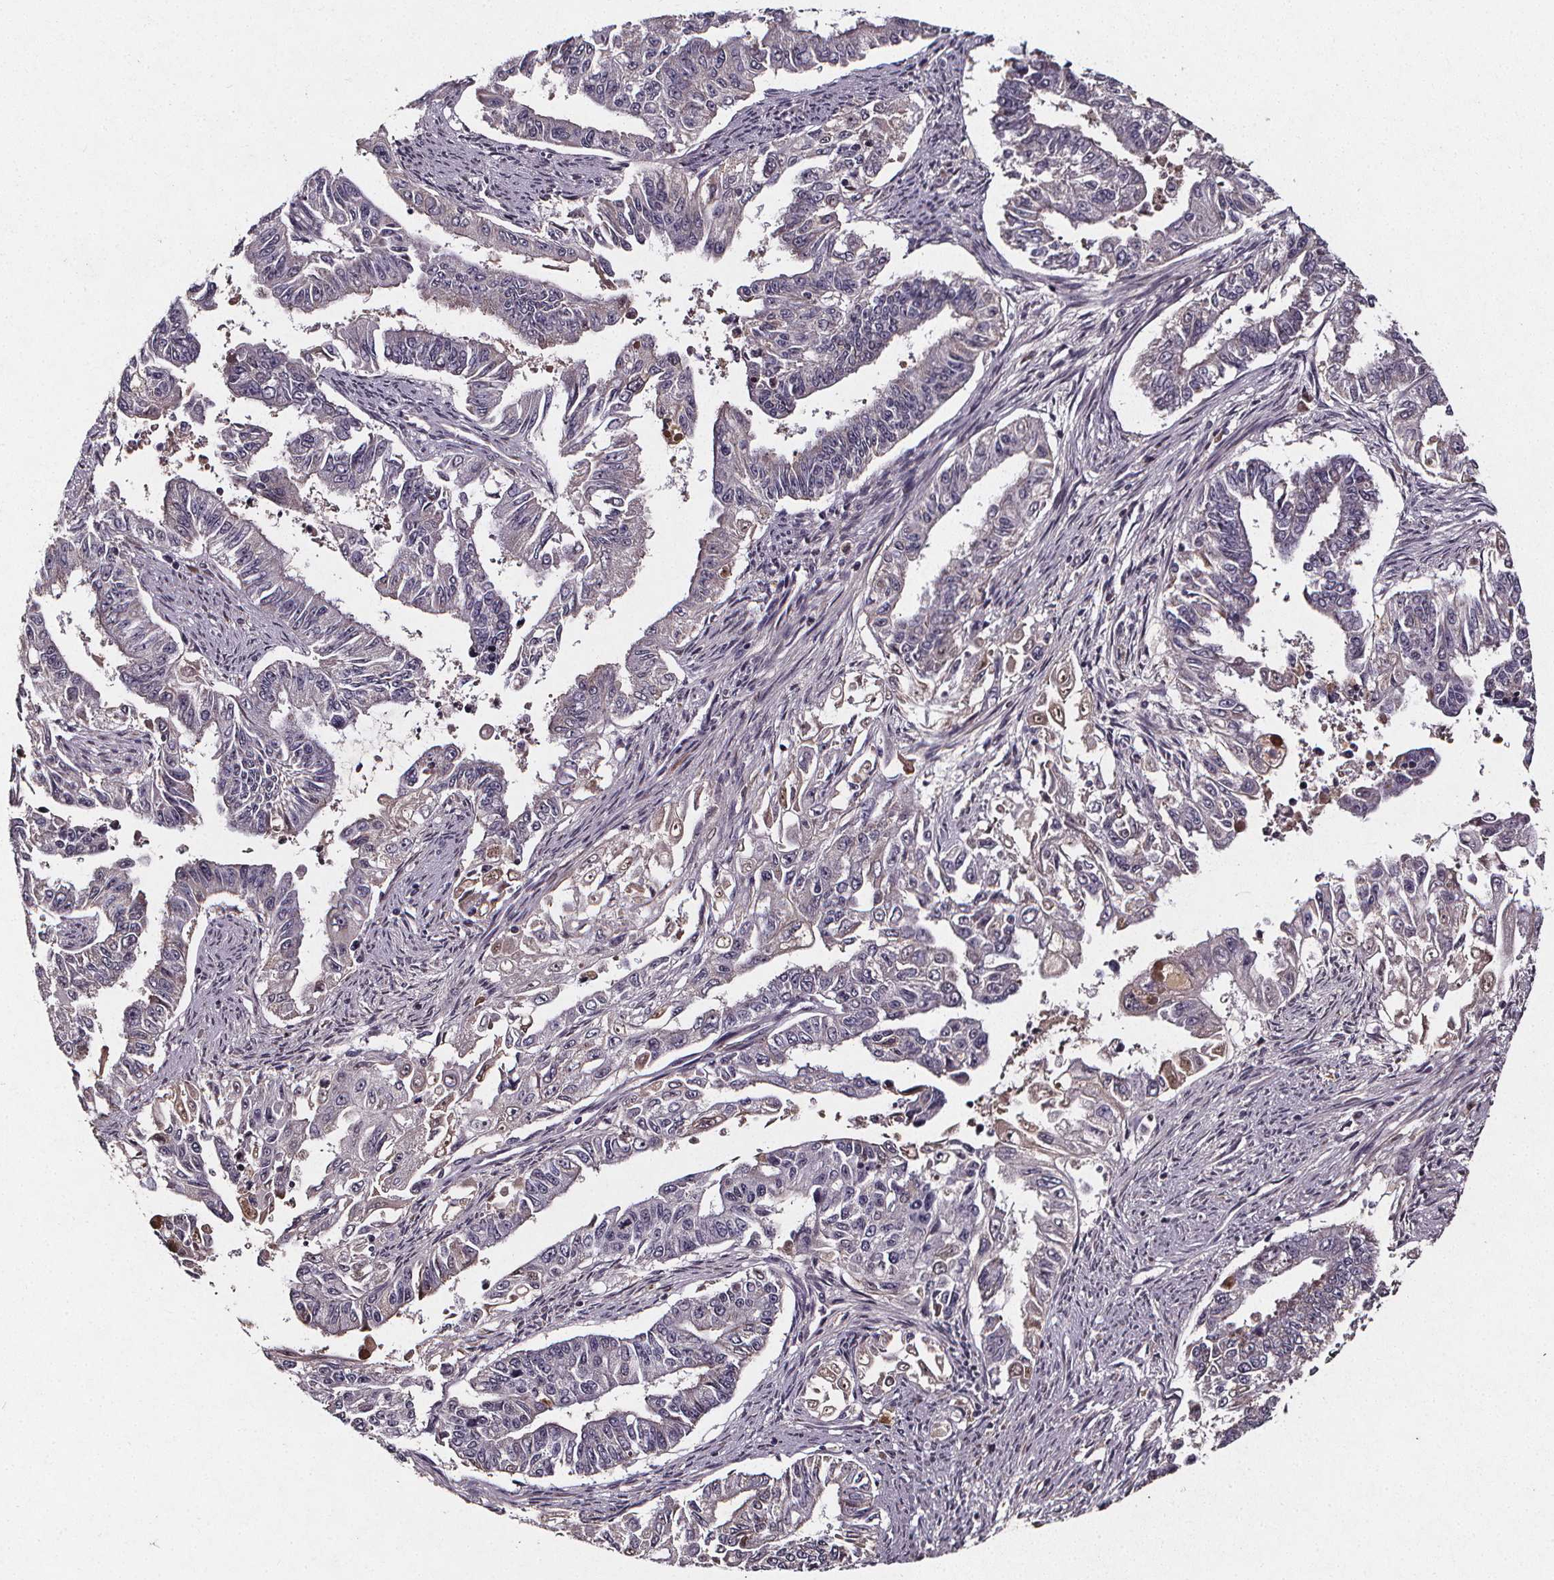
{"staining": {"intensity": "negative", "quantity": "none", "location": "none"}, "tissue": "endometrial cancer", "cell_type": "Tumor cells", "image_type": "cancer", "snomed": [{"axis": "morphology", "description": "Adenocarcinoma, NOS"}, {"axis": "topography", "description": "Uterus"}], "caption": "IHC image of neoplastic tissue: human adenocarcinoma (endometrial) stained with DAB (3,3'-diaminobenzidine) displays no significant protein staining in tumor cells. (DAB (3,3'-diaminobenzidine) IHC with hematoxylin counter stain).", "gene": "SPAG8", "patient": {"sex": "female", "age": 59}}